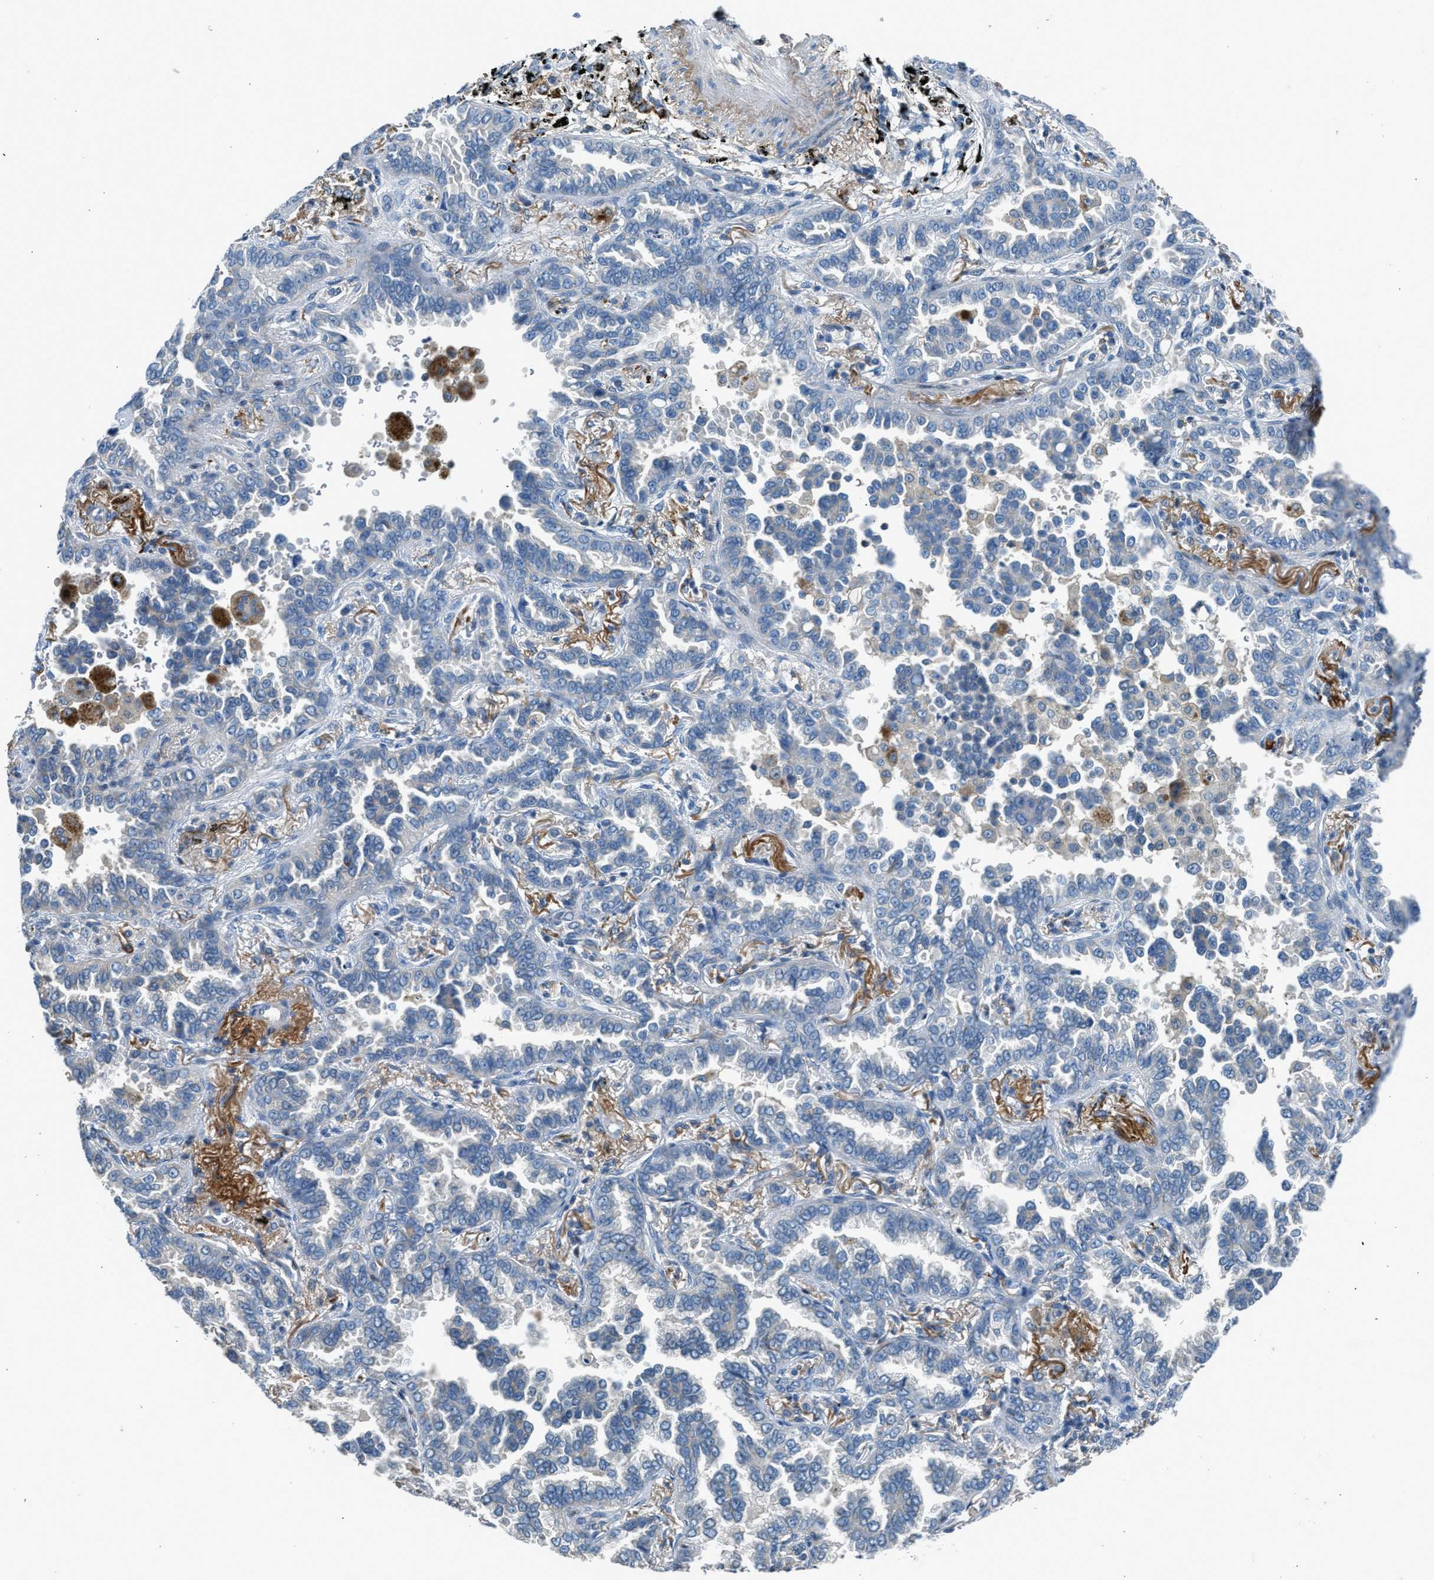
{"staining": {"intensity": "negative", "quantity": "none", "location": "none"}, "tissue": "lung cancer", "cell_type": "Tumor cells", "image_type": "cancer", "snomed": [{"axis": "morphology", "description": "Normal tissue, NOS"}, {"axis": "morphology", "description": "Adenocarcinoma, NOS"}, {"axis": "topography", "description": "Lung"}], "caption": "The immunohistochemistry histopathology image has no significant expression in tumor cells of adenocarcinoma (lung) tissue.", "gene": "LMLN", "patient": {"sex": "male", "age": 59}}